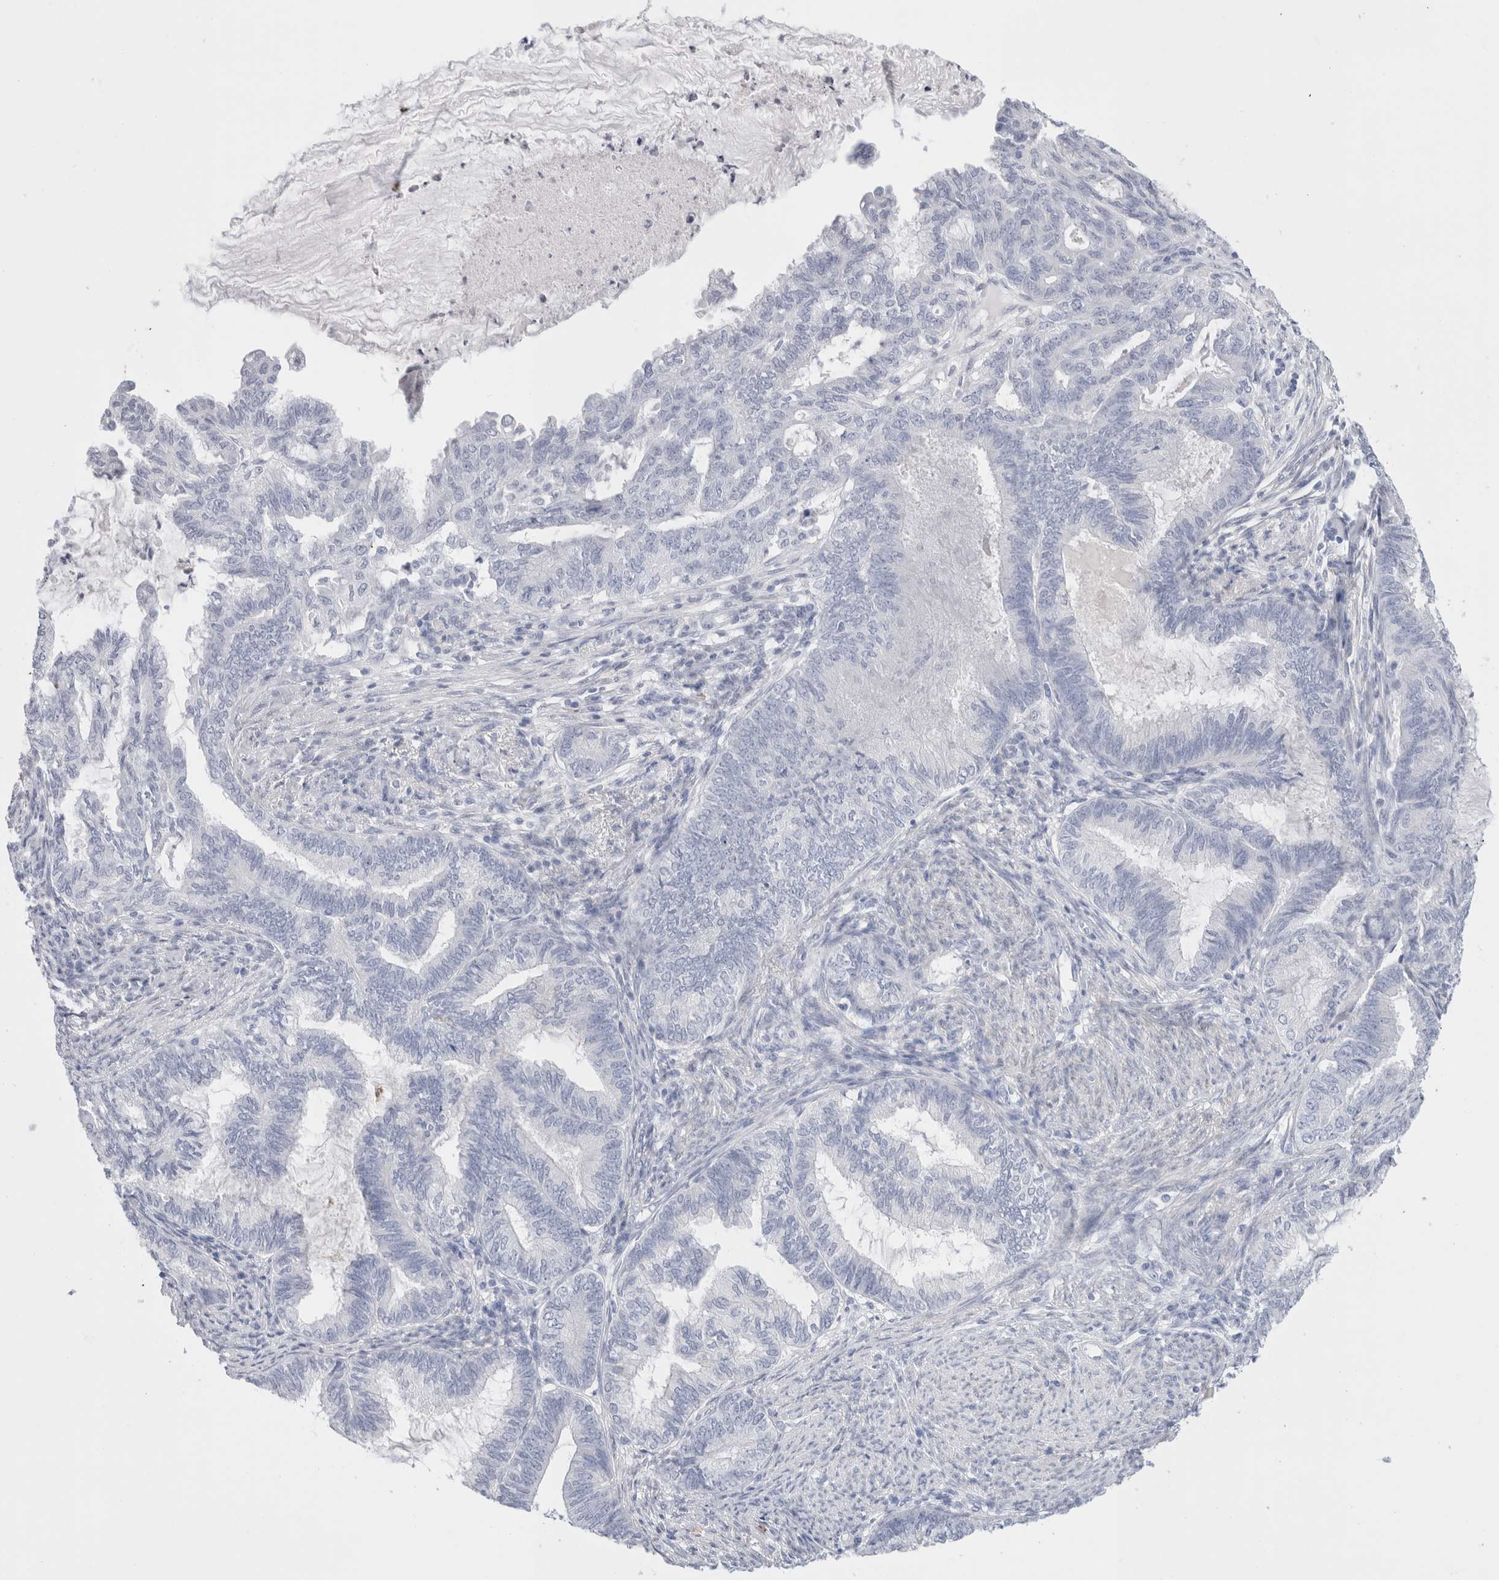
{"staining": {"intensity": "negative", "quantity": "none", "location": "none"}, "tissue": "endometrial cancer", "cell_type": "Tumor cells", "image_type": "cancer", "snomed": [{"axis": "morphology", "description": "Adenocarcinoma, NOS"}, {"axis": "topography", "description": "Endometrium"}], "caption": "An immunohistochemistry (IHC) photomicrograph of endometrial cancer (adenocarcinoma) is shown. There is no staining in tumor cells of endometrial cancer (adenocarcinoma).", "gene": "MUC15", "patient": {"sex": "female", "age": 86}}